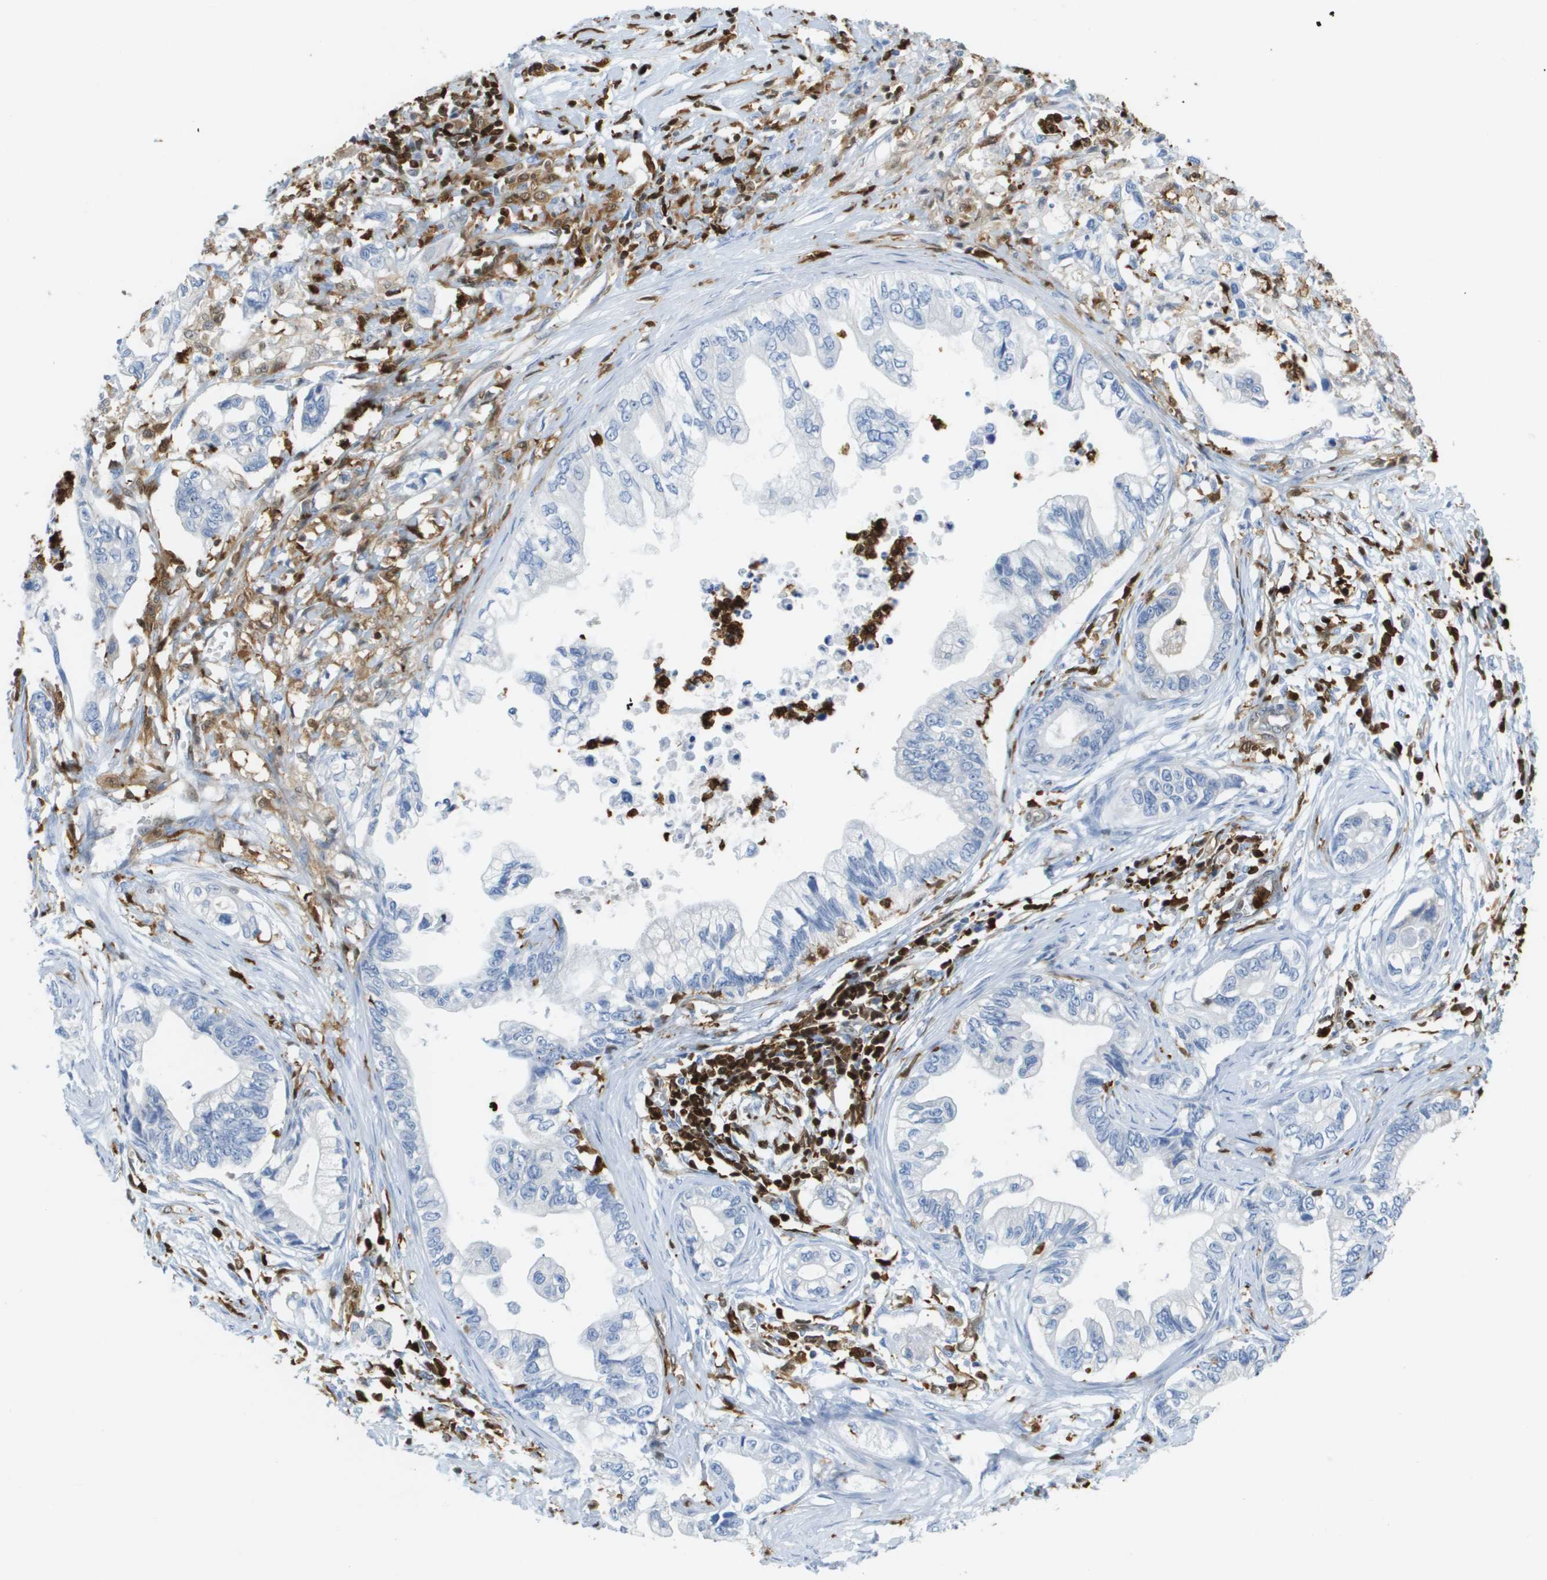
{"staining": {"intensity": "negative", "quantity": "none", "location": "none"}, "tissue": "pancreatic cancer", "cell_type": "Tumor cells", "image_type": "cancer", "snomed": [{"axis": "morphology", "description": "Adenocarcinoma, NOS"}, {"axis": "topography", "description": "Pancreas"}], "caption": "There is no significant staining in tumor cells of pancreatic cancer (adenocarcinoma). Brightfield microscopy of immunohistochemistry (IHC) stained with DAB (3,3'-diaminobenzidine) (brown) and hematoxylin (blue), captured at high magnification.", "gene": "DOCK5", "patient": {"sex": "male", "age": 56}}